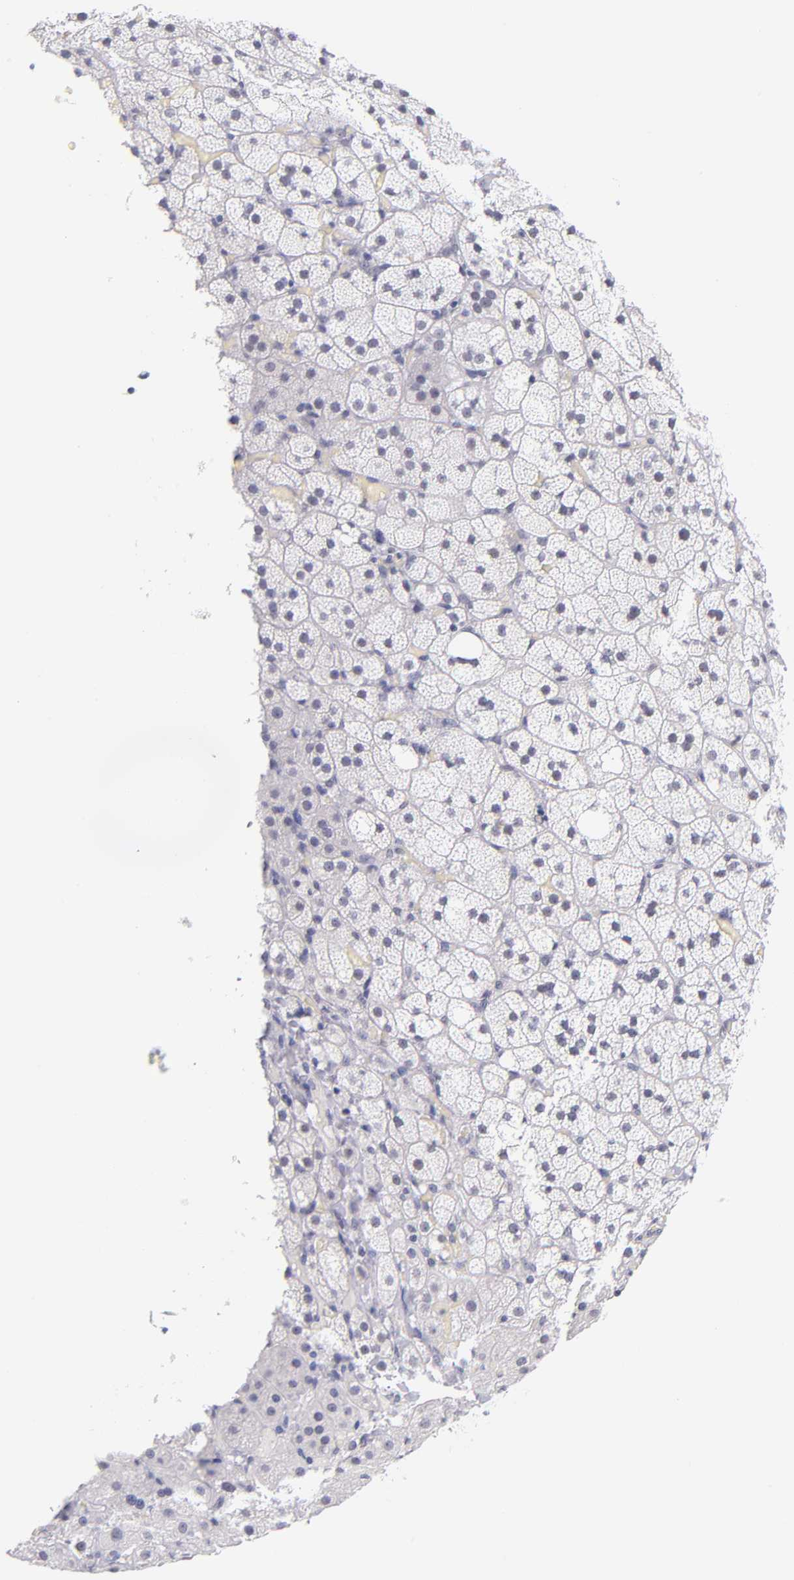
{"staining": {"intensity": "weak", "quantity": "<25%", "location": "nuclear"}, "tissue": "adrenal gland", "cell_type": "Glandular cells", "image_type": "normal", "snomed": [{"axis": "morphology", "description": "Normal tissue, NOS"}, {"axis": "topography", "description": "Adrenal gland"}], "caption": "Protein analysis of normal adrenal gland demonstrates no significant staining in glandular cells.", "gene": "SNRPB", "patient": {"sex": "male", "age": 53}}